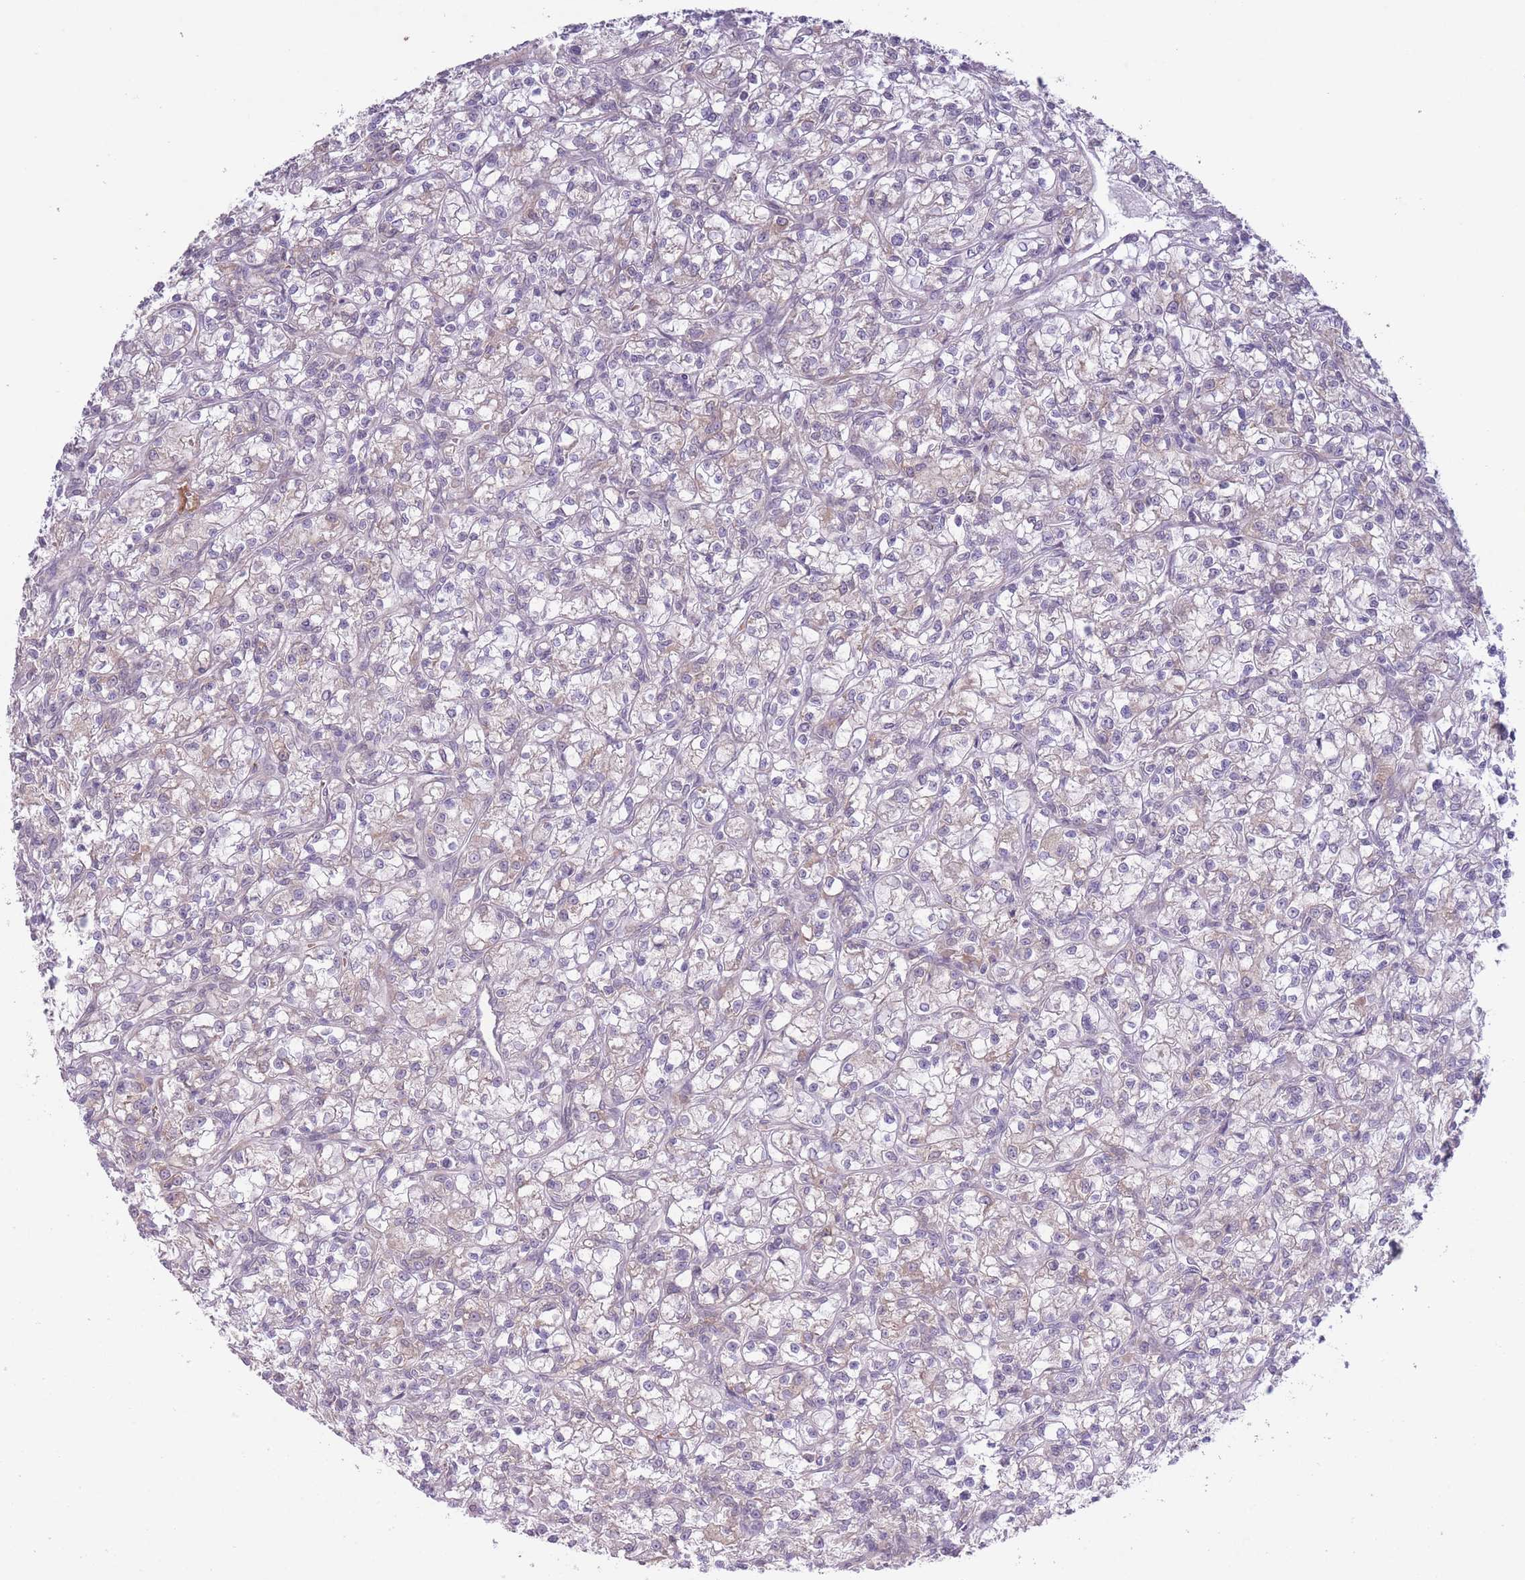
{"staining": {"intensity": "negative", "quantity": "none", "location": "none"}, "tissue": "renal cancer", "cell_type": "Tumor cells", "image_type": "cancer", "snomed": [{"axis": "morphology", "description": "Adenocarcinoma, NOS"}, {"axis": "topography", "description": "Kidney"}], "caption": "This is an IHC micrograph of renal cancer. There is no expression in tumor cells.", "gene": "ARPIN", "patient": {"sex": "female", "age": 59}}